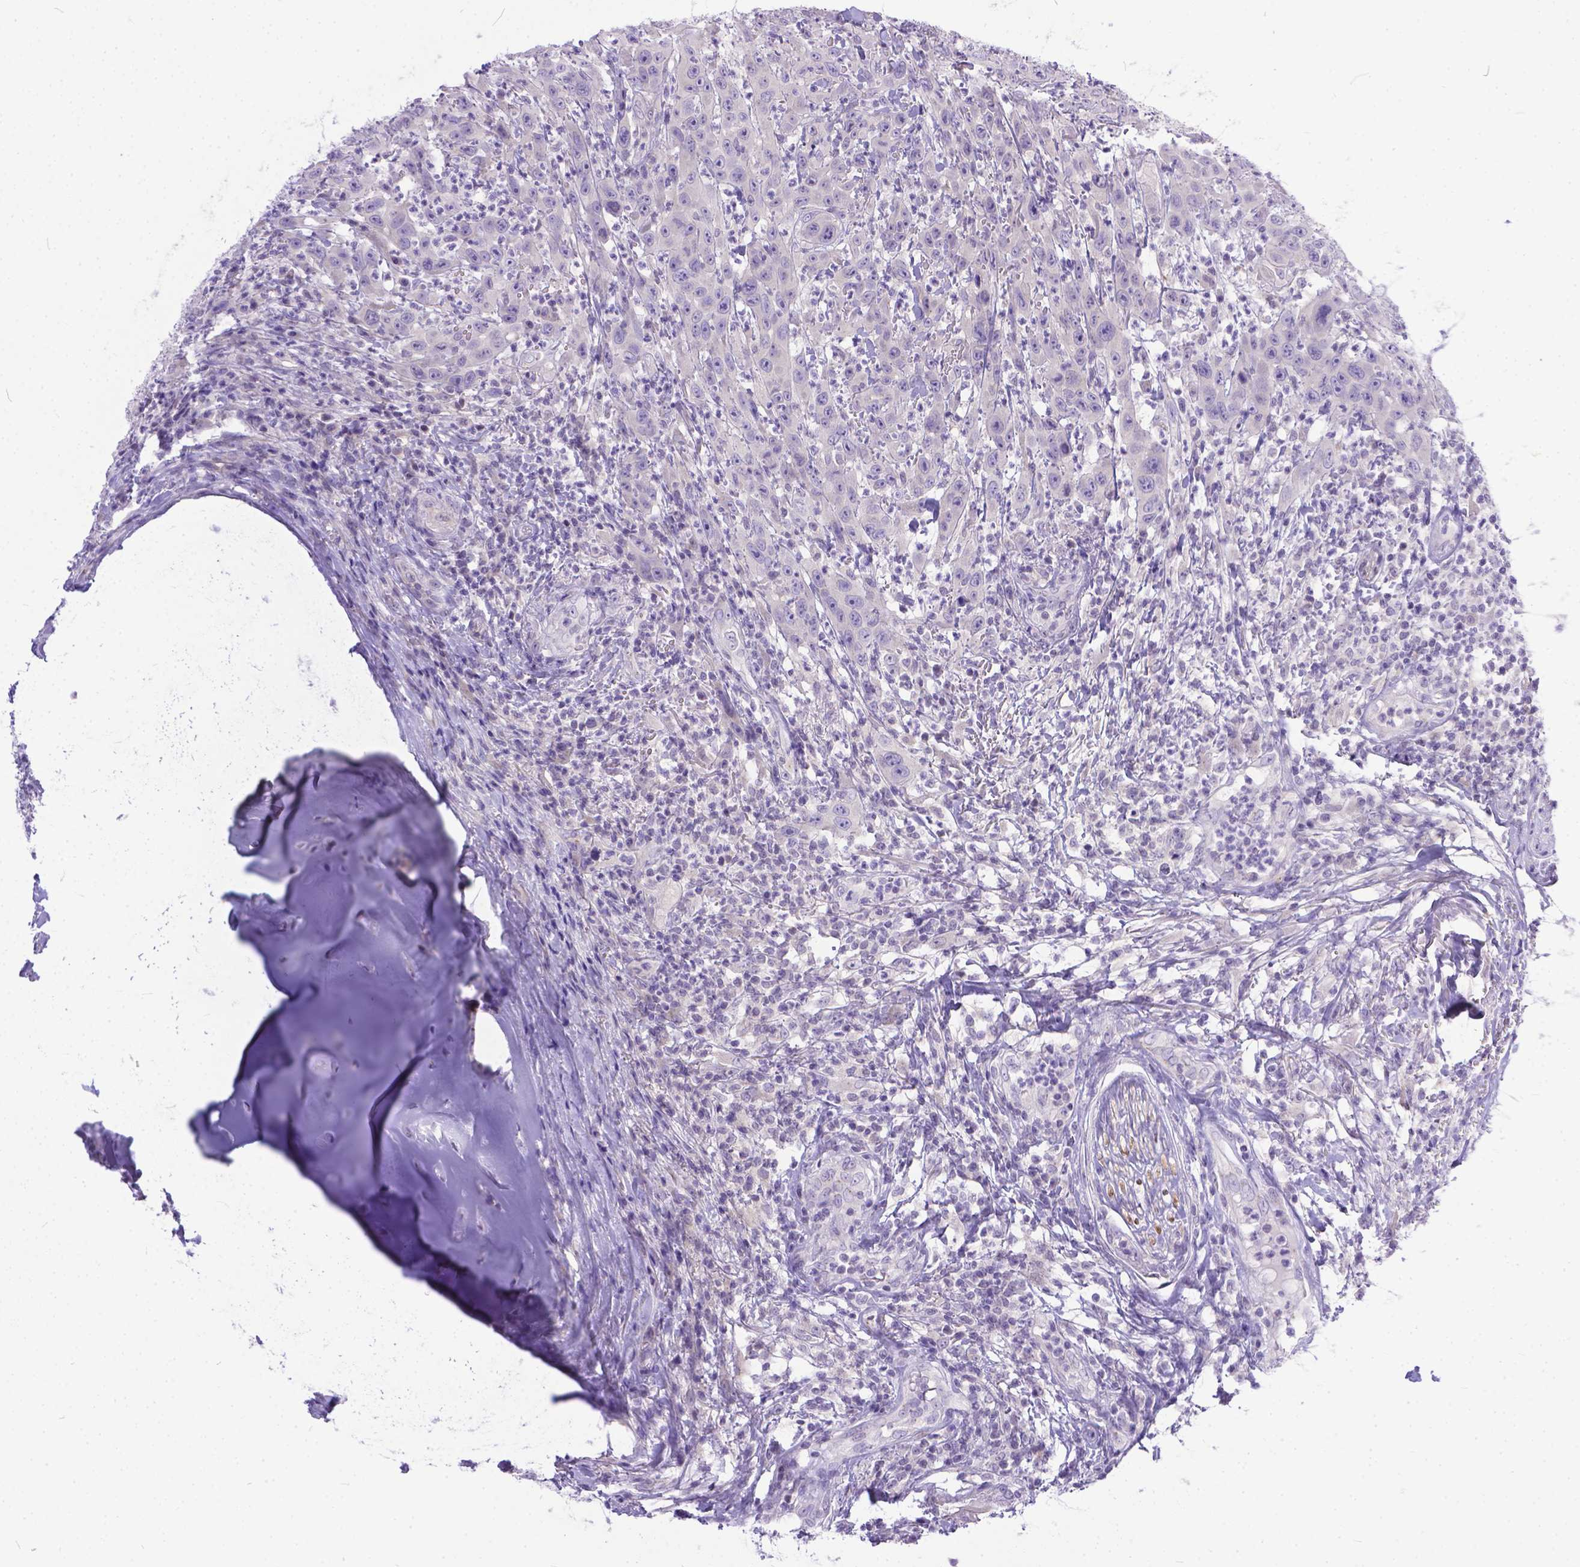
{"staining": {"intensity": "negative", "quantity": "none", "location": "none"}, "tissue": "head and neck cancer", "cell_type": "Tumor cells", "image_type": "cancer", "snomed": [{"axis": "morphology", "description": "Squamous cell carcinoma, NOS"}, {"axis": "topography", "description": "Skin"}, {"axis": "topography", "description": "Head-Neck"}], "caption": "Tumor cells are negative for protein expression in human head and neck cancer.", "gene": "TTLL6", "patient": {"sex": "male", "age": 80}}